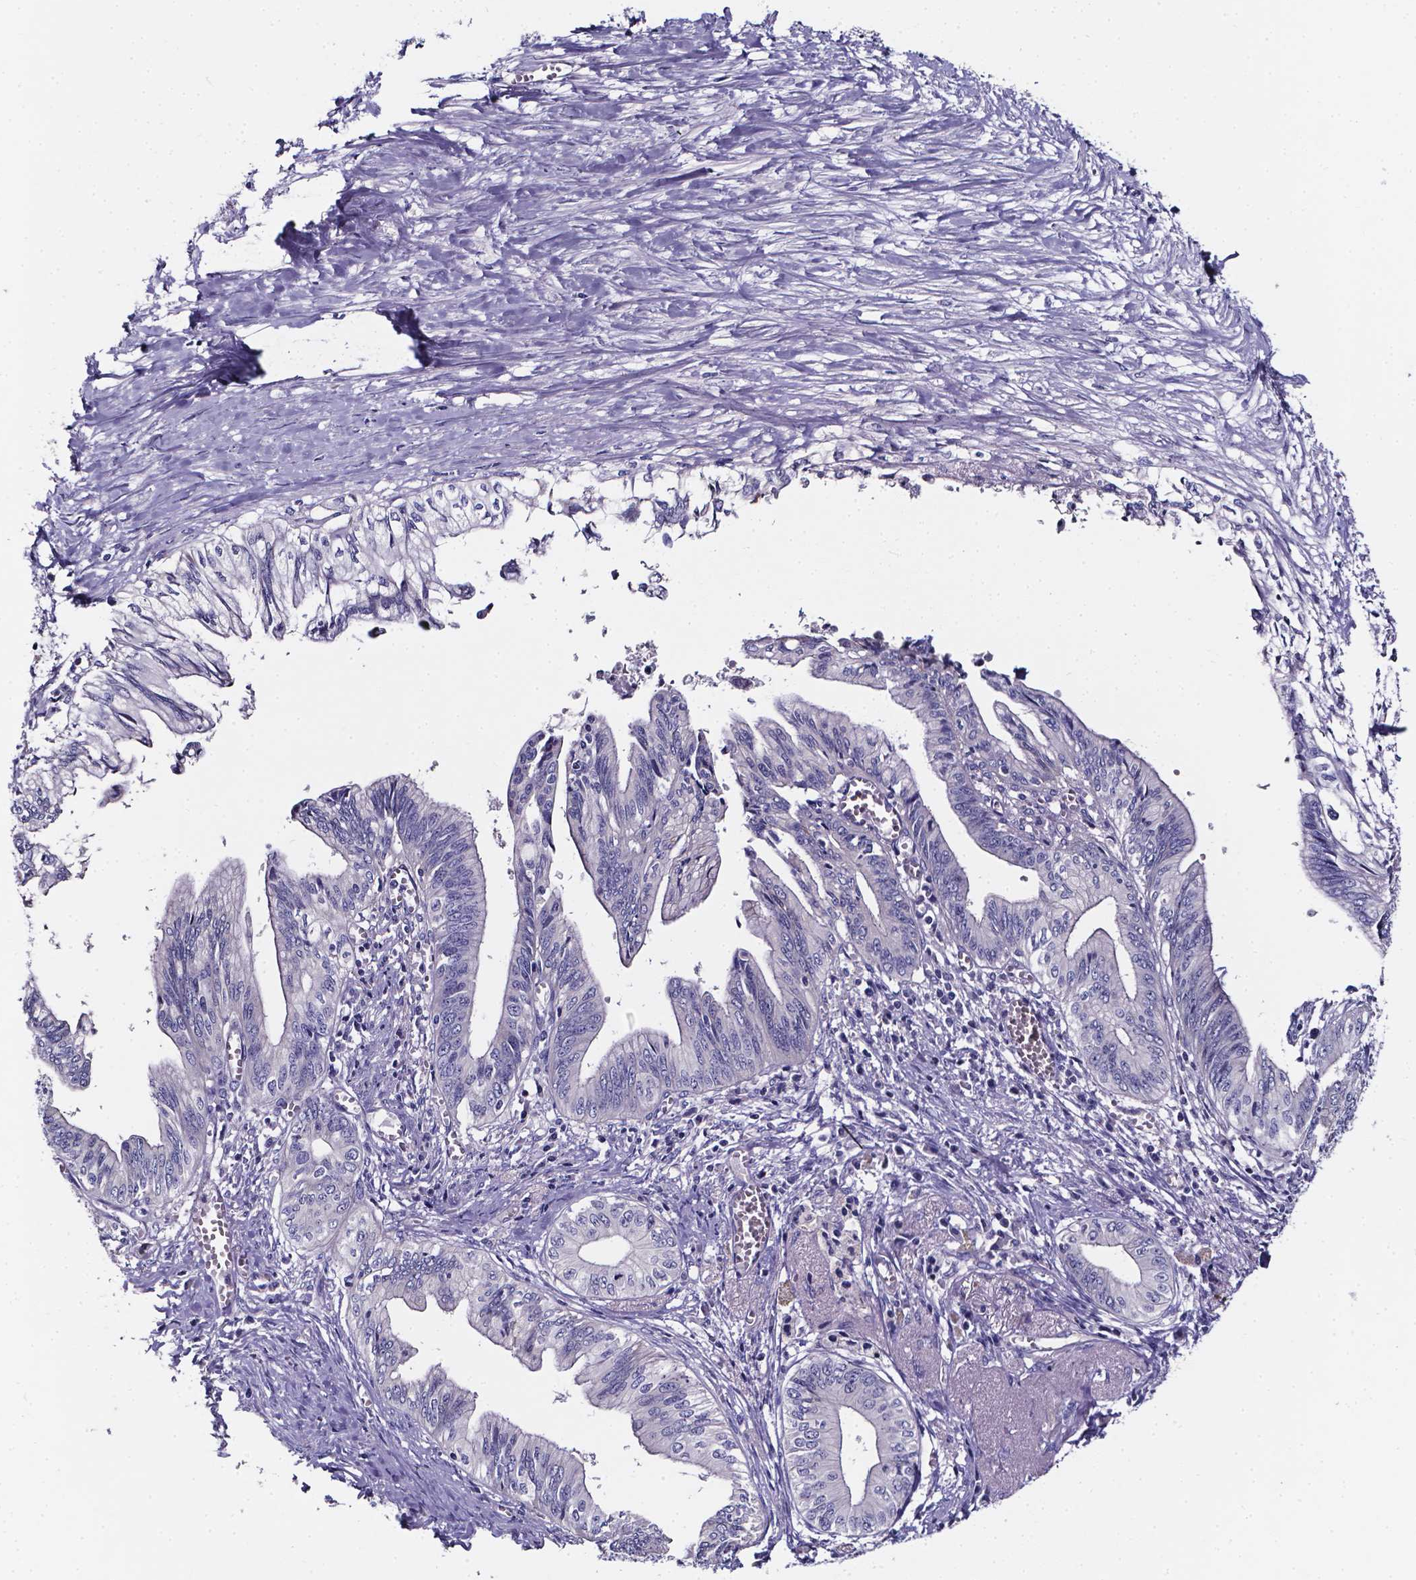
{"staining": {"intensity": "negative", "quantity": "none", "location": "none"}, "tissue": "pancreatic cancer", "cell_type": "Tumor cells", "image_type": "cancer", "snomed": [{"axis": "morphology", "description": "Adenocarcinoma, NOS"}, {"axis": "topography", "description": "Pancreas"}], "caption": "Image shows no protein positivity in tumor cells of adenocarcinoma (pancreatic) tissue.", "gene": "CACNG8", "patient": {"sex": "female", "age": 61}}